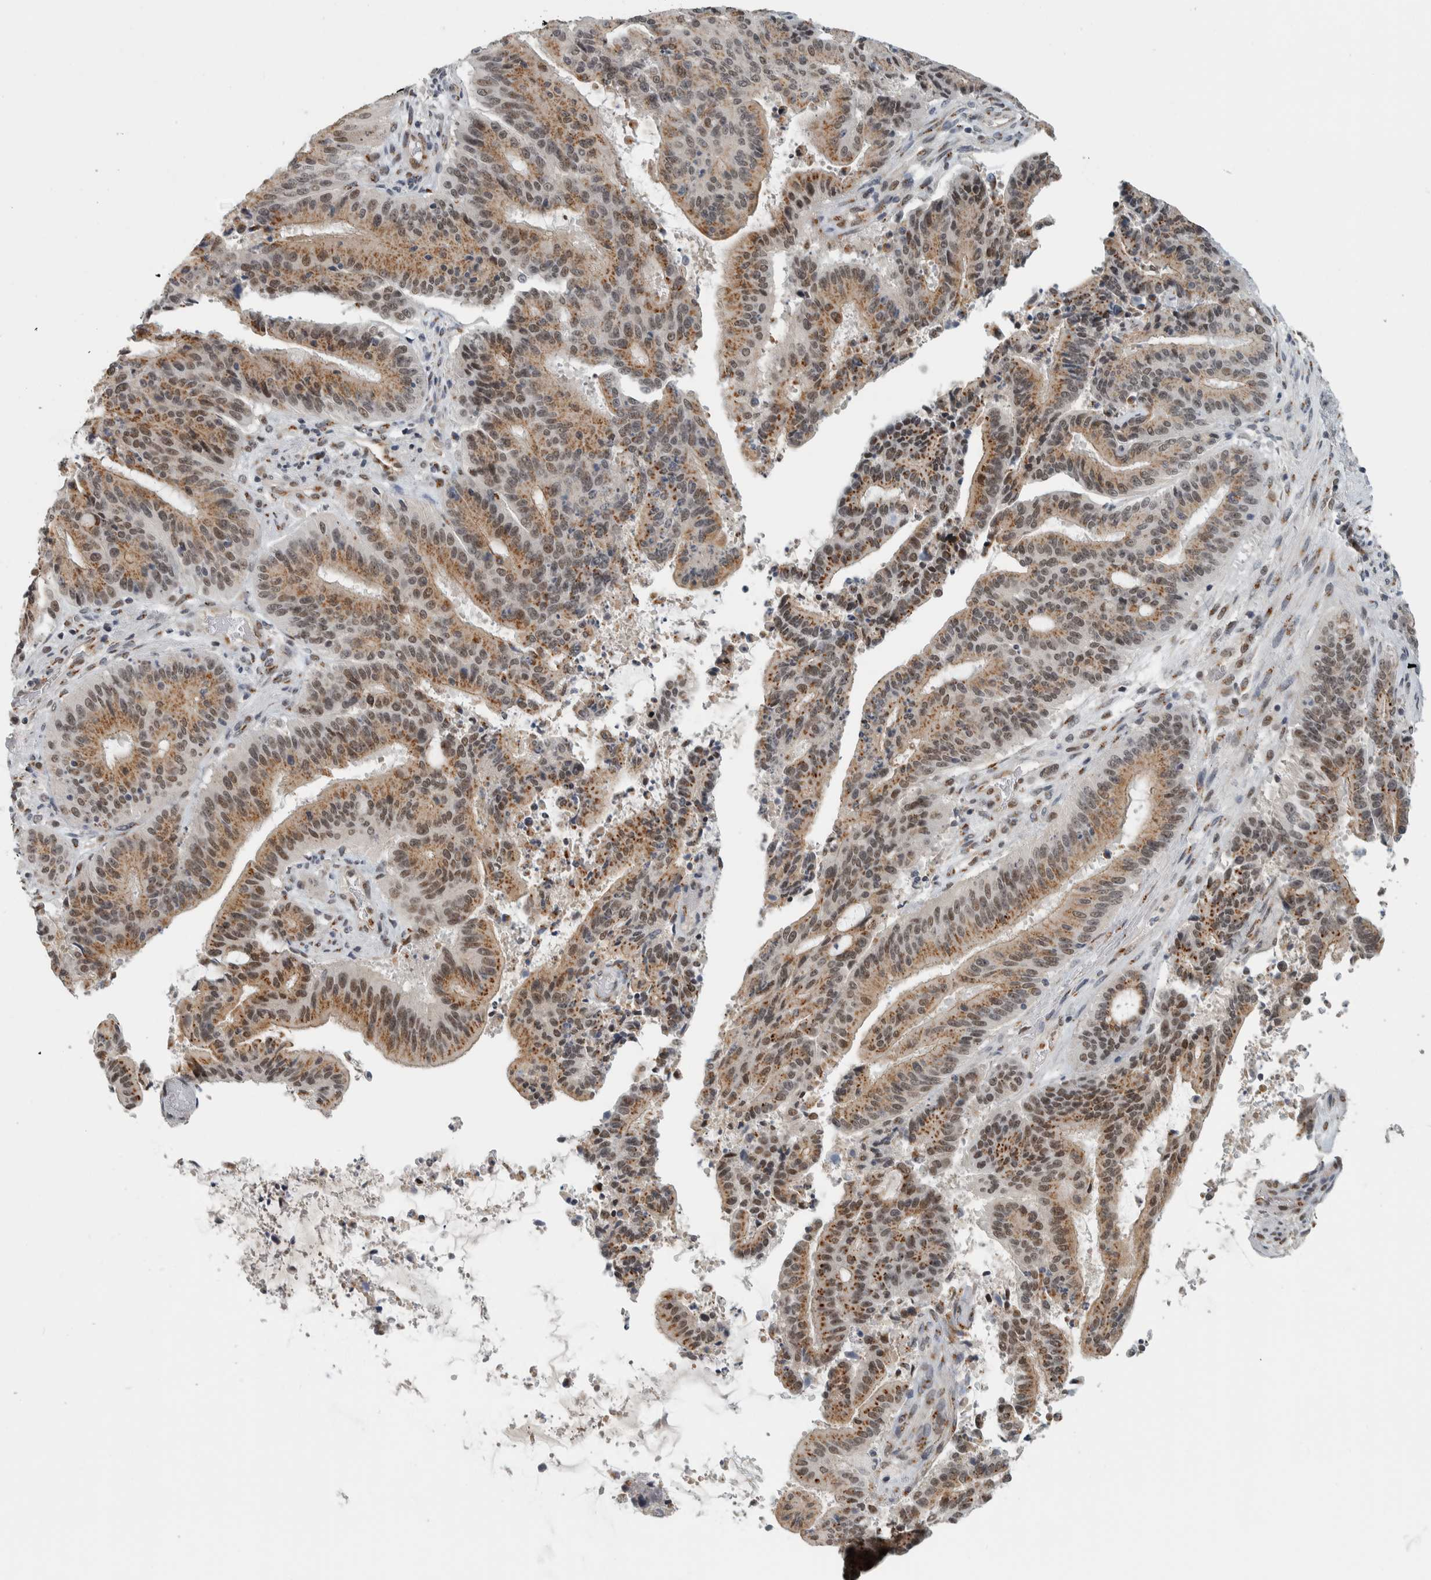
{"staining": {"intensity": "moderate", "quantity": ">75%", "location": "cytoplasmic/membranous,nuclear"}, "tissue": "liver cancer", "cell_type": "Tumor cells", "image_type": "cancer", "snomed": [{"axis": "morphology", "description": "Normal tissue, NOS"}, {"axis": "morphology", "description": "Cholangiocarcinoma"}, {"axis": "topography", "description": "Liver"}, {"axis": "topography", "description": "Peripheral nerve tissue"}], "caption": "Tumor cells show medium levels of moderate cytoplasmic/membranous and nuclear positivity in approximately >75% of cells in human liver cancer (cholangiocarcinoma). The staining was performed using DAB to visualize the protein expression in brown, while the nuclei were stained in blue with hematoxylin (Magnification: 20x).", "gene": "ZMYND8", "patient": {"sex": "female", "age": 73}}